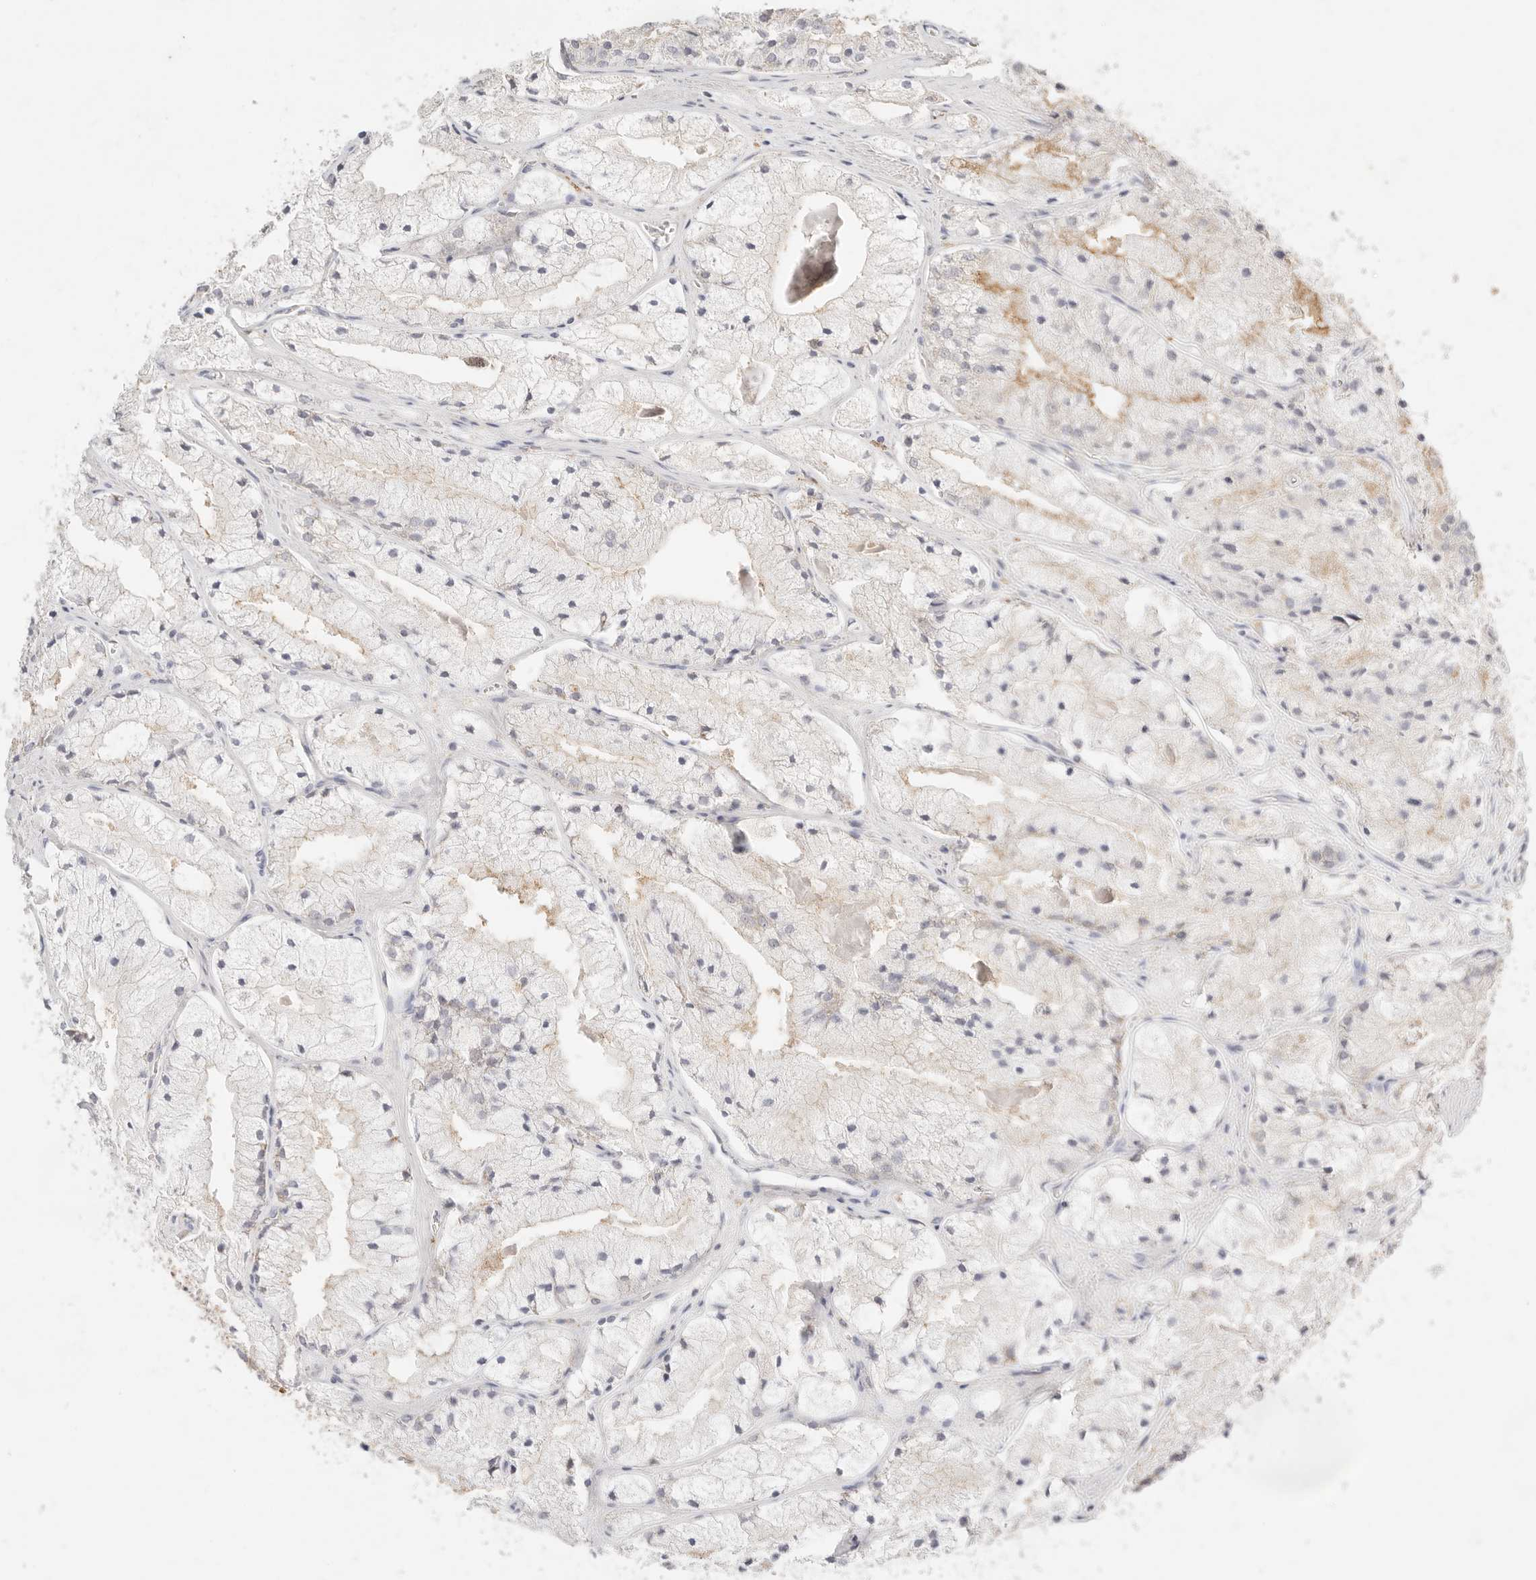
{"staining": {"intensity": "weak", "quantity": "<25%", "location": "cytoplasmic/membranous"}, "tissue": "prostate cancer", "cell_type": "Tumor cells", "image_type": "cancer", "snomed": [{"axis": "morphology", "description": "Adenocarcinoma, High grade"}, {"axis": "topography", "description": "Prostate"}], "caption": "Protein analysis of prostate high-grade adenocarcinoma reveals no significant expression in tumor cells. (Immunohistochemistry, brightfield microscopy, high magnification).", "gene": "HK2", "patient": {"sex": "male", "age": 50}}